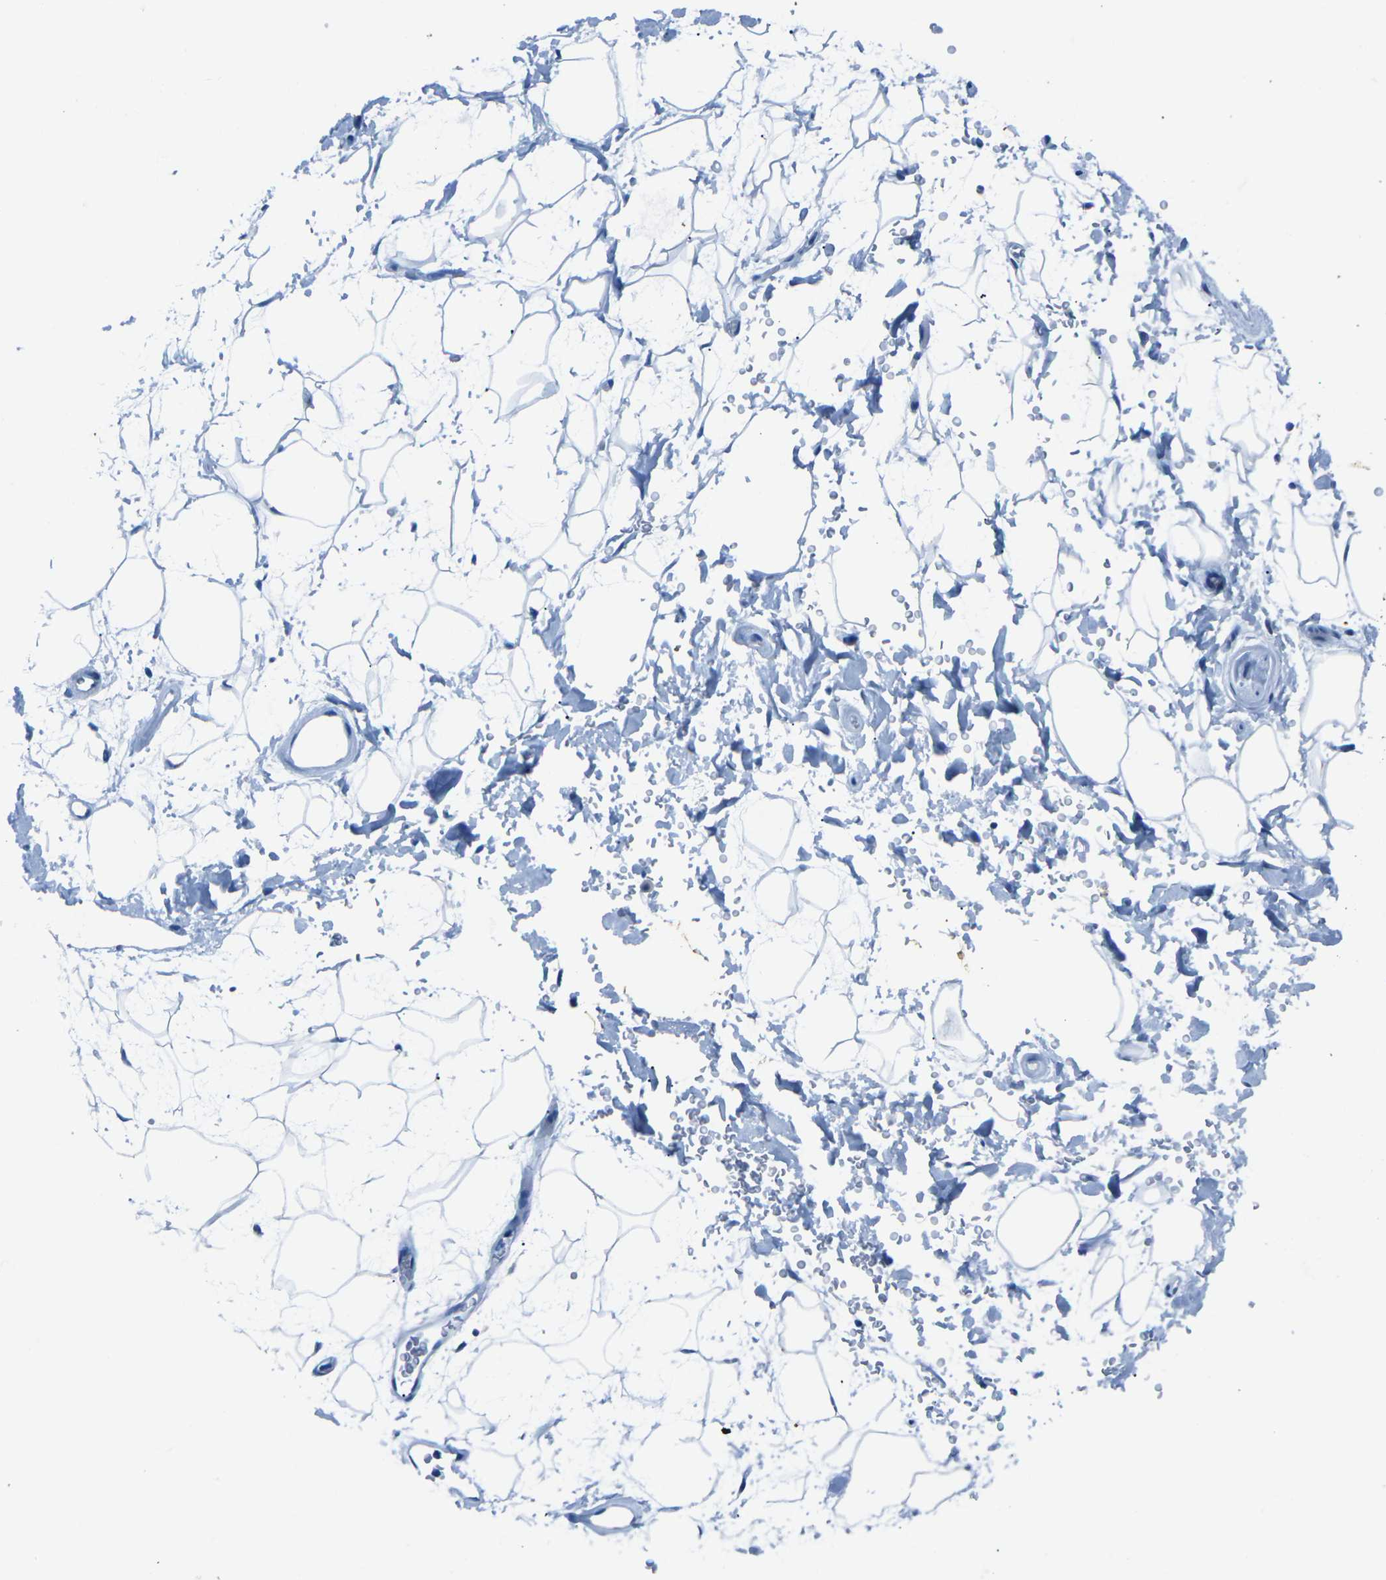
{"staining": {"intensity": "negative", "quantity": "none", "location": "none"}, "tissue": "adipose tissue", "cell_type": "Adipocytes", "image_type": "normal", "snomed": [{"axis": "morphology", "description": "Normal tissue, NOS"}, {"axis": "topography", "description": "Soft tissue"}], "caption": "A micrograph of adipose tissue stained for a protein displays no brown staining in adipocytes. Nuclei are stained in blue.", "gene": "MYH8", "patient": {"sex": "male", "age": 72}}